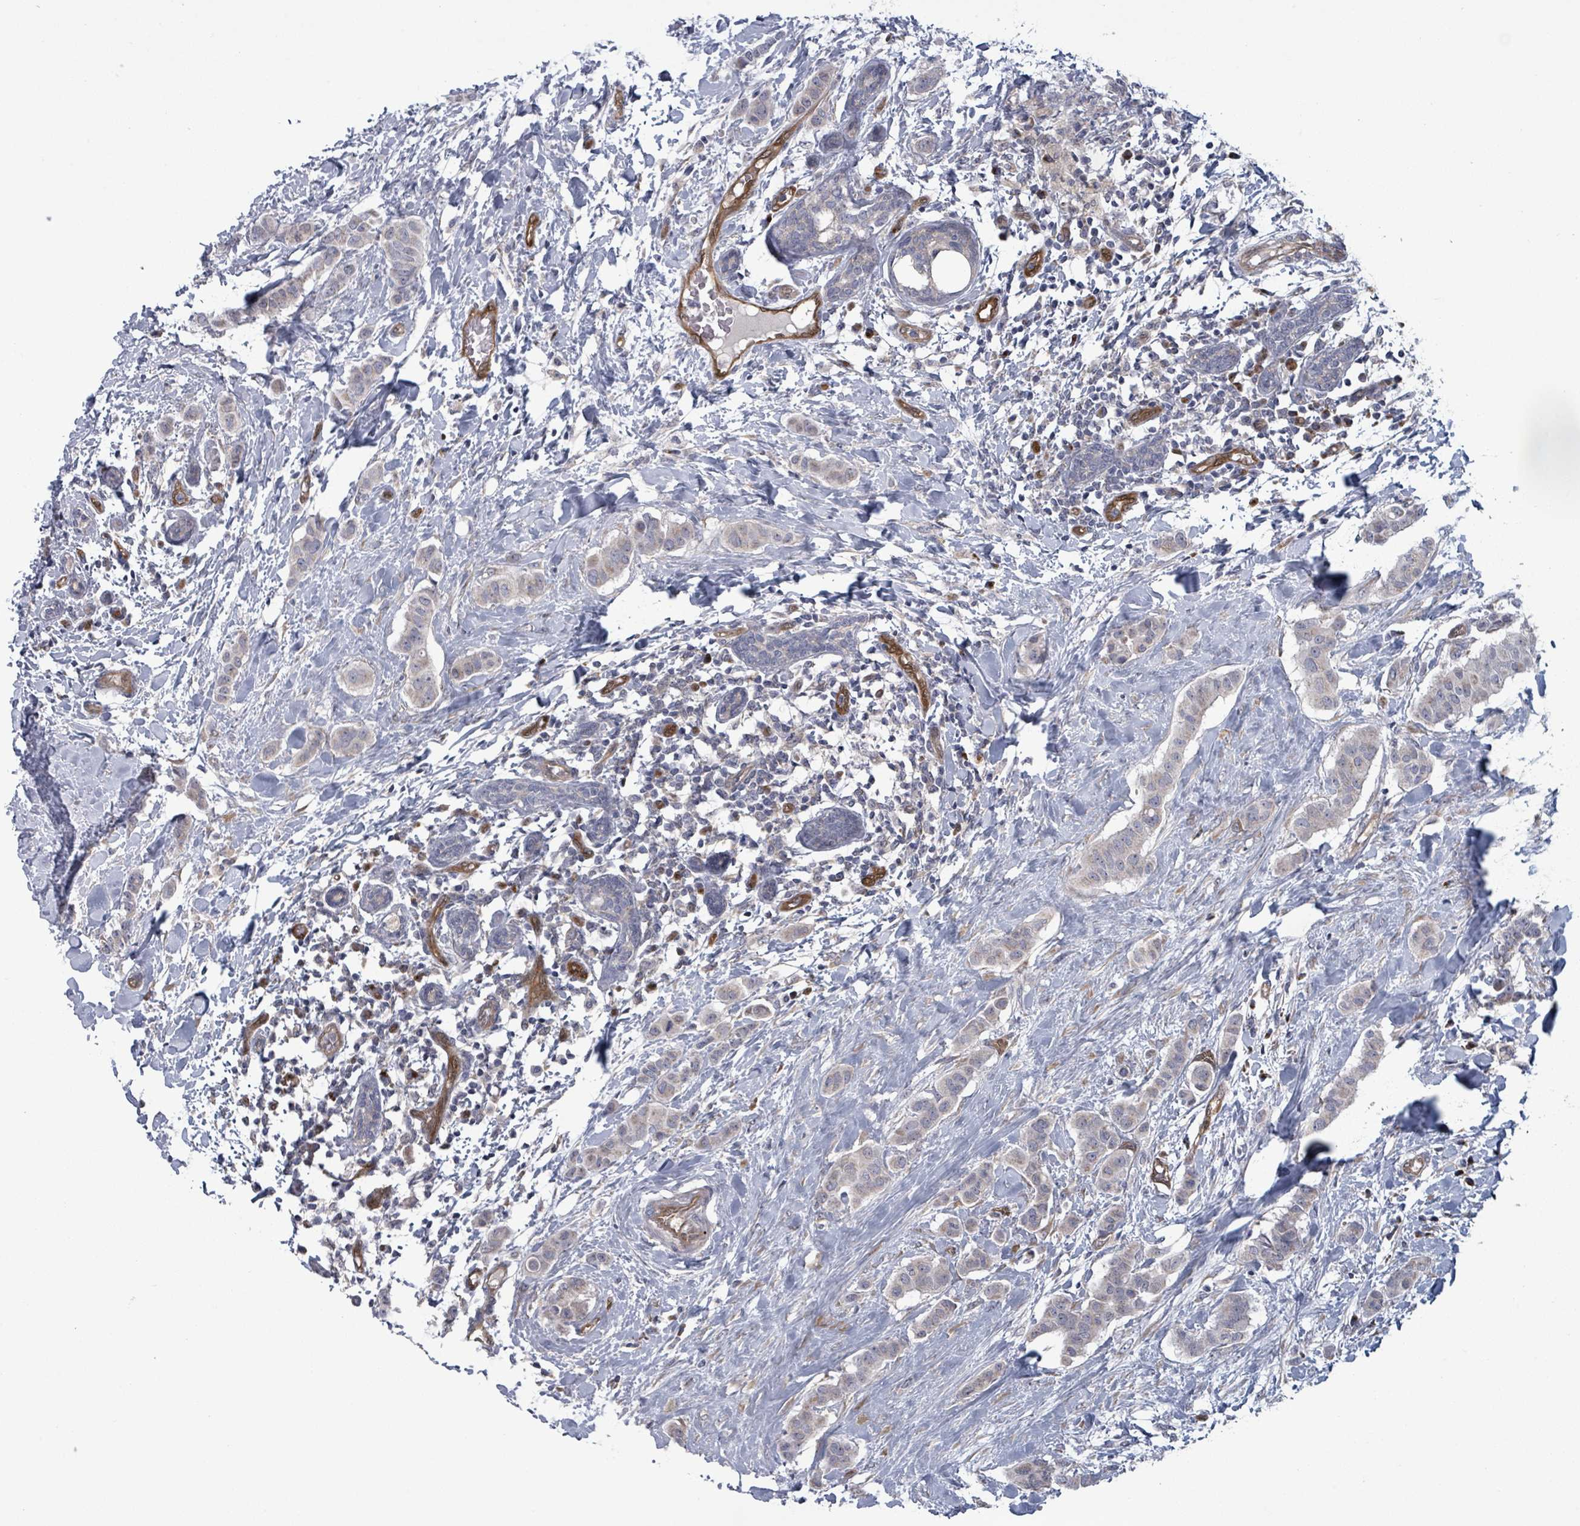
{"staining": {"intensity": "negative", "quantity": "none", "location": "none"}, "tissue": "breast cancer", "cell_type": "Tumor cells", "image_type": "cancer", "snomed": [{"axis": "morphology", "description": "Duct carcinoma"}, {"axis": "topography", "description": "Breast"}], "caption": "The image demonstrates no significant staining in tumor cells of intraductal carcinoma (breast). The staining was performed using DAB to visualize the protein expression in brown, while the nuclei were stained in blue with hematoxylin (Magnification: 20x).", "gene": "FKBP1A", "patient": {"sex": "female", "age": 40}}